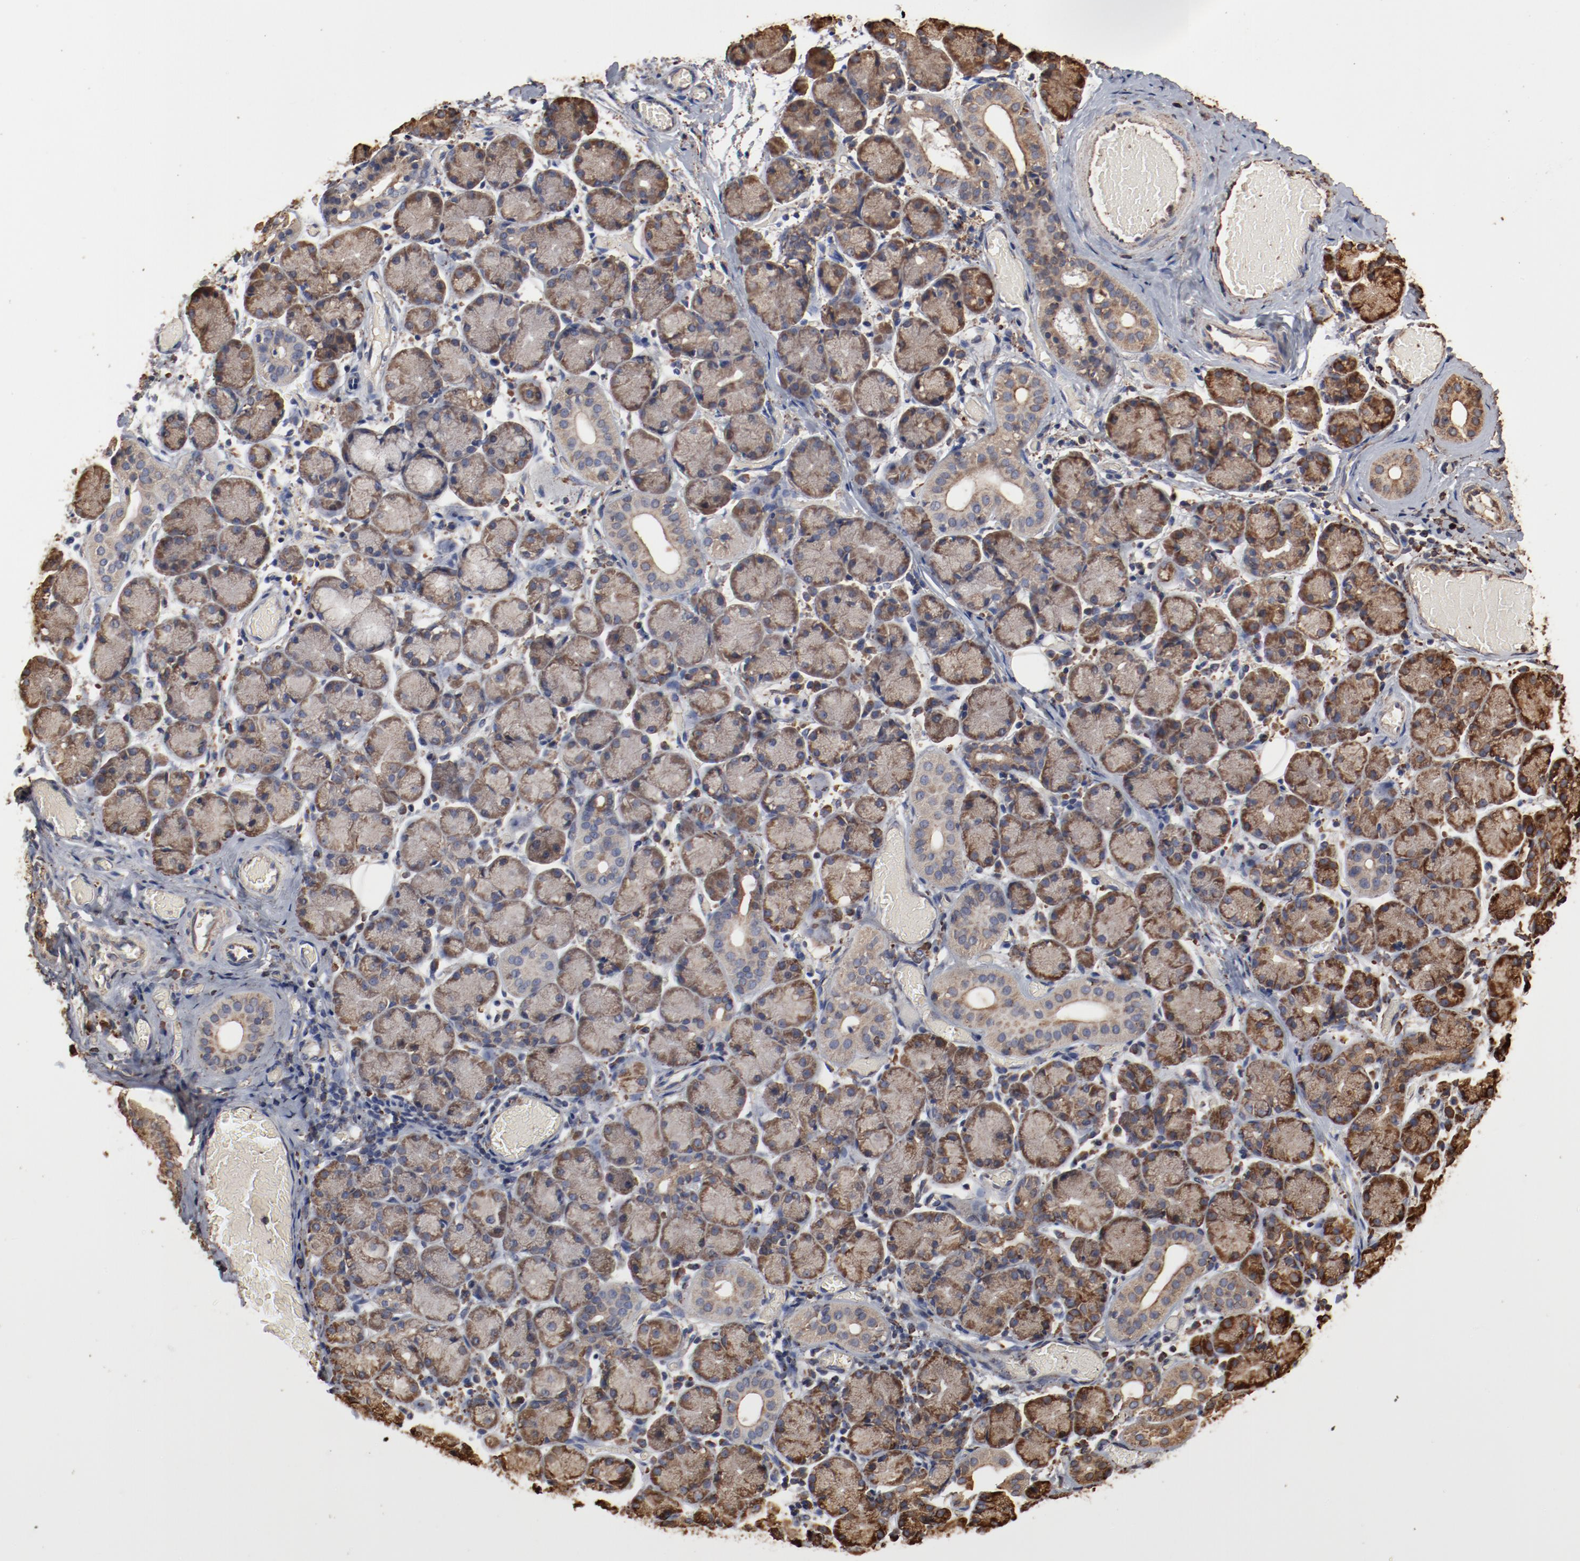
{"staining": {"intensity": "moderate", "quantity": ">75%", "location": "cytoplasmic/membranous"}, "tissue": "salivary gland", "cell_type": "Glandular cells", "image_type": "normal", "snomed": [{"axis": "morphology", "description": "Normal tissue, NOS"}, {"axis": "topography", "description": "Salivary gland"}], "caption": "Immunohistochemistry (IHC) staining of unremarkable salivary gland, which exhibits medium levels of moderate cytoplasmic/membranous expression in approximately >75% of glandular cells indicating moderate cytoplasmic/membranous protein positivity. The staining was performed using DAB (brown) for protein detection and nuclei were counterstained in hematoxylin (blue).", "gene": "PDIA3", "patient": {"sex": "female", "age": 24}}